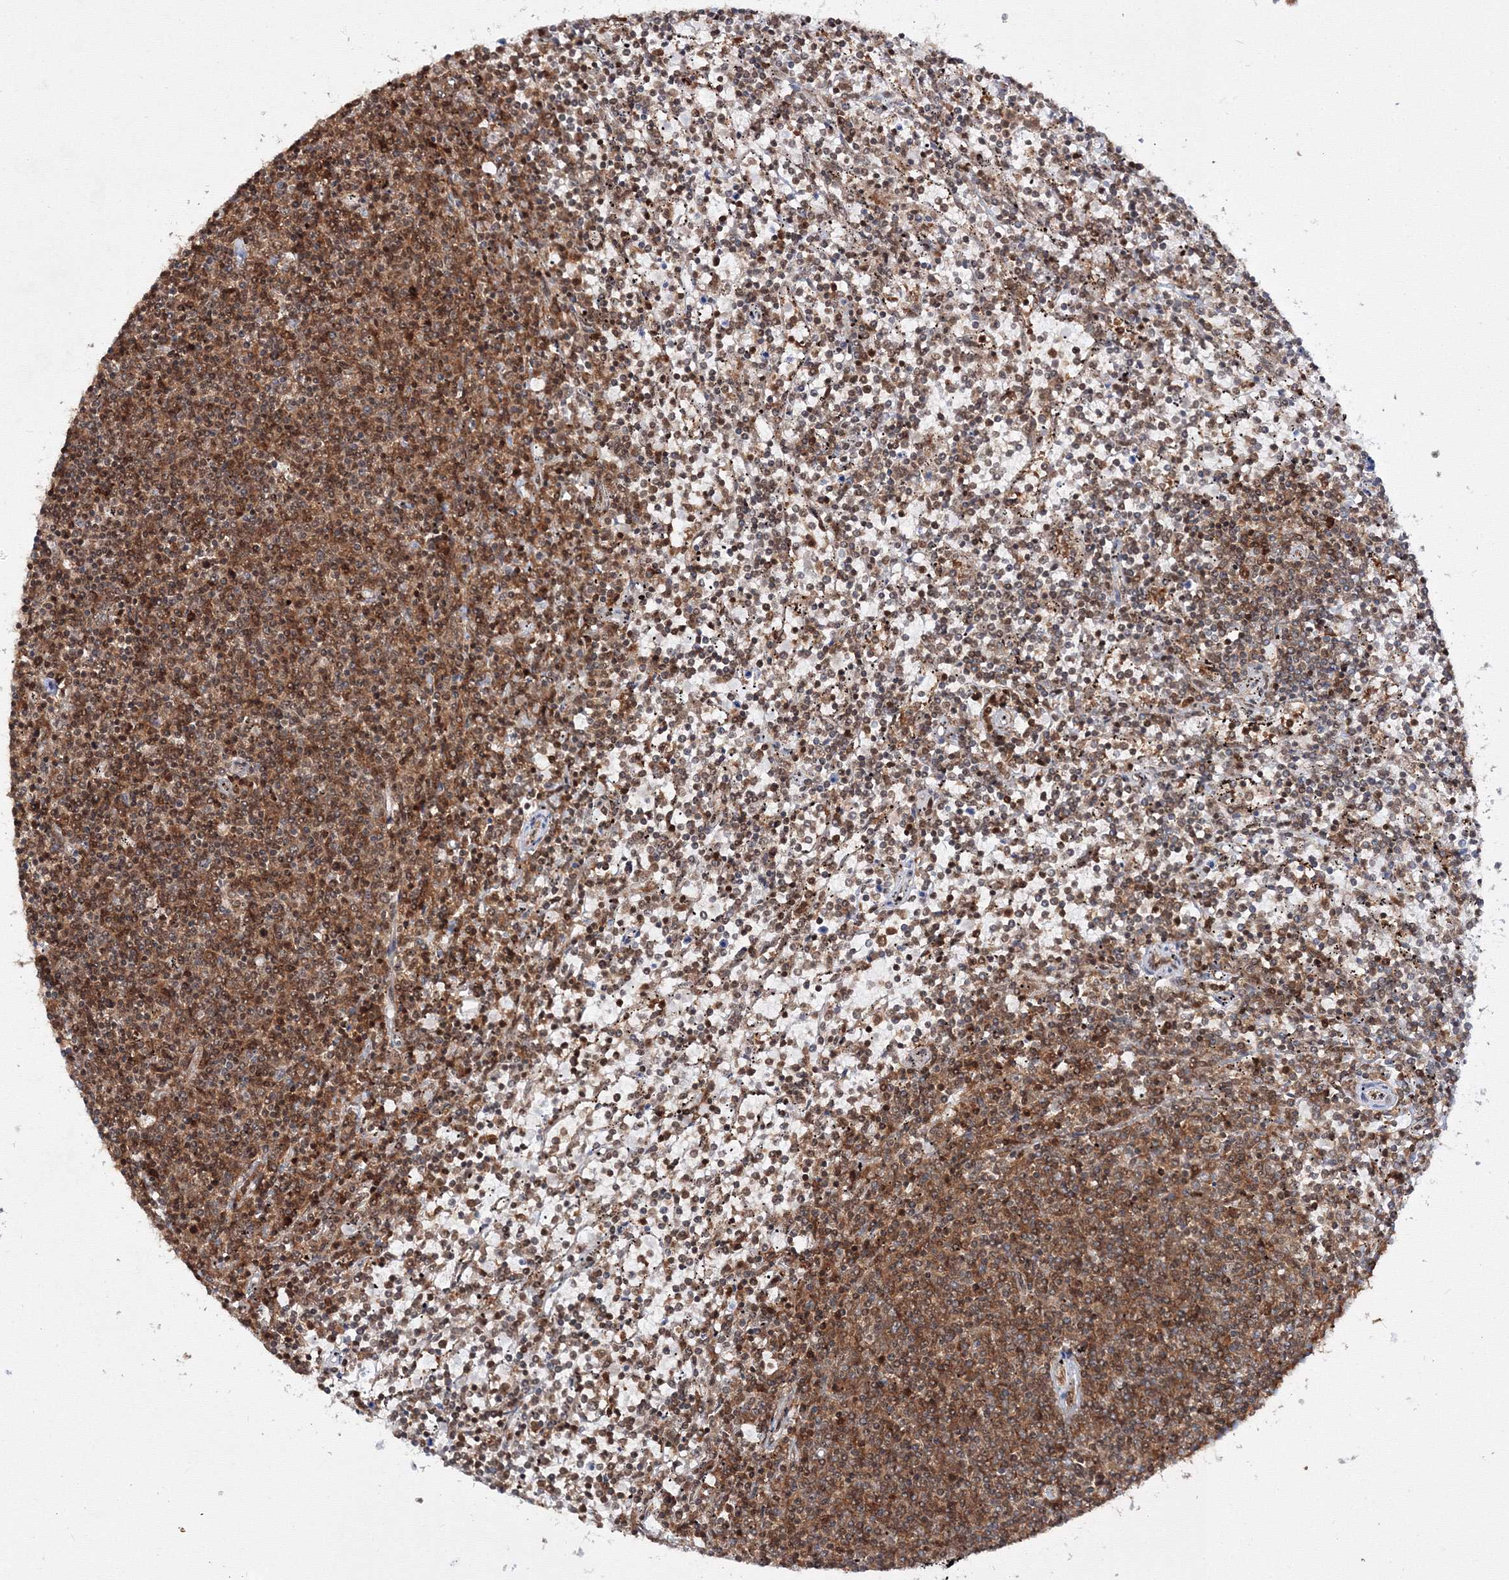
{"staining": {"intensity": "moderate", "quantity": ">75%", "location": "cytoplasmic/membranous"}, "tissue": "lymphoma", "cell_type": "Tumor cells", "image_type": "cancer", "snomed": [{"axis": "morphology", "description": "Malignant lymphoma, non-Hodgkin's type, Low grade"}, {"axis": "topography", "description": "Spleen"}], "caption": "Immunohistochemistry (DAB (3,3'-diaminobenzidine)) staining of human lymphoma displays moderate cytoplasmic/membranous protein staining in about >75% of tumor cells.", "gene": "HARS1", "patient": {"sex": "female", "age": 50}}